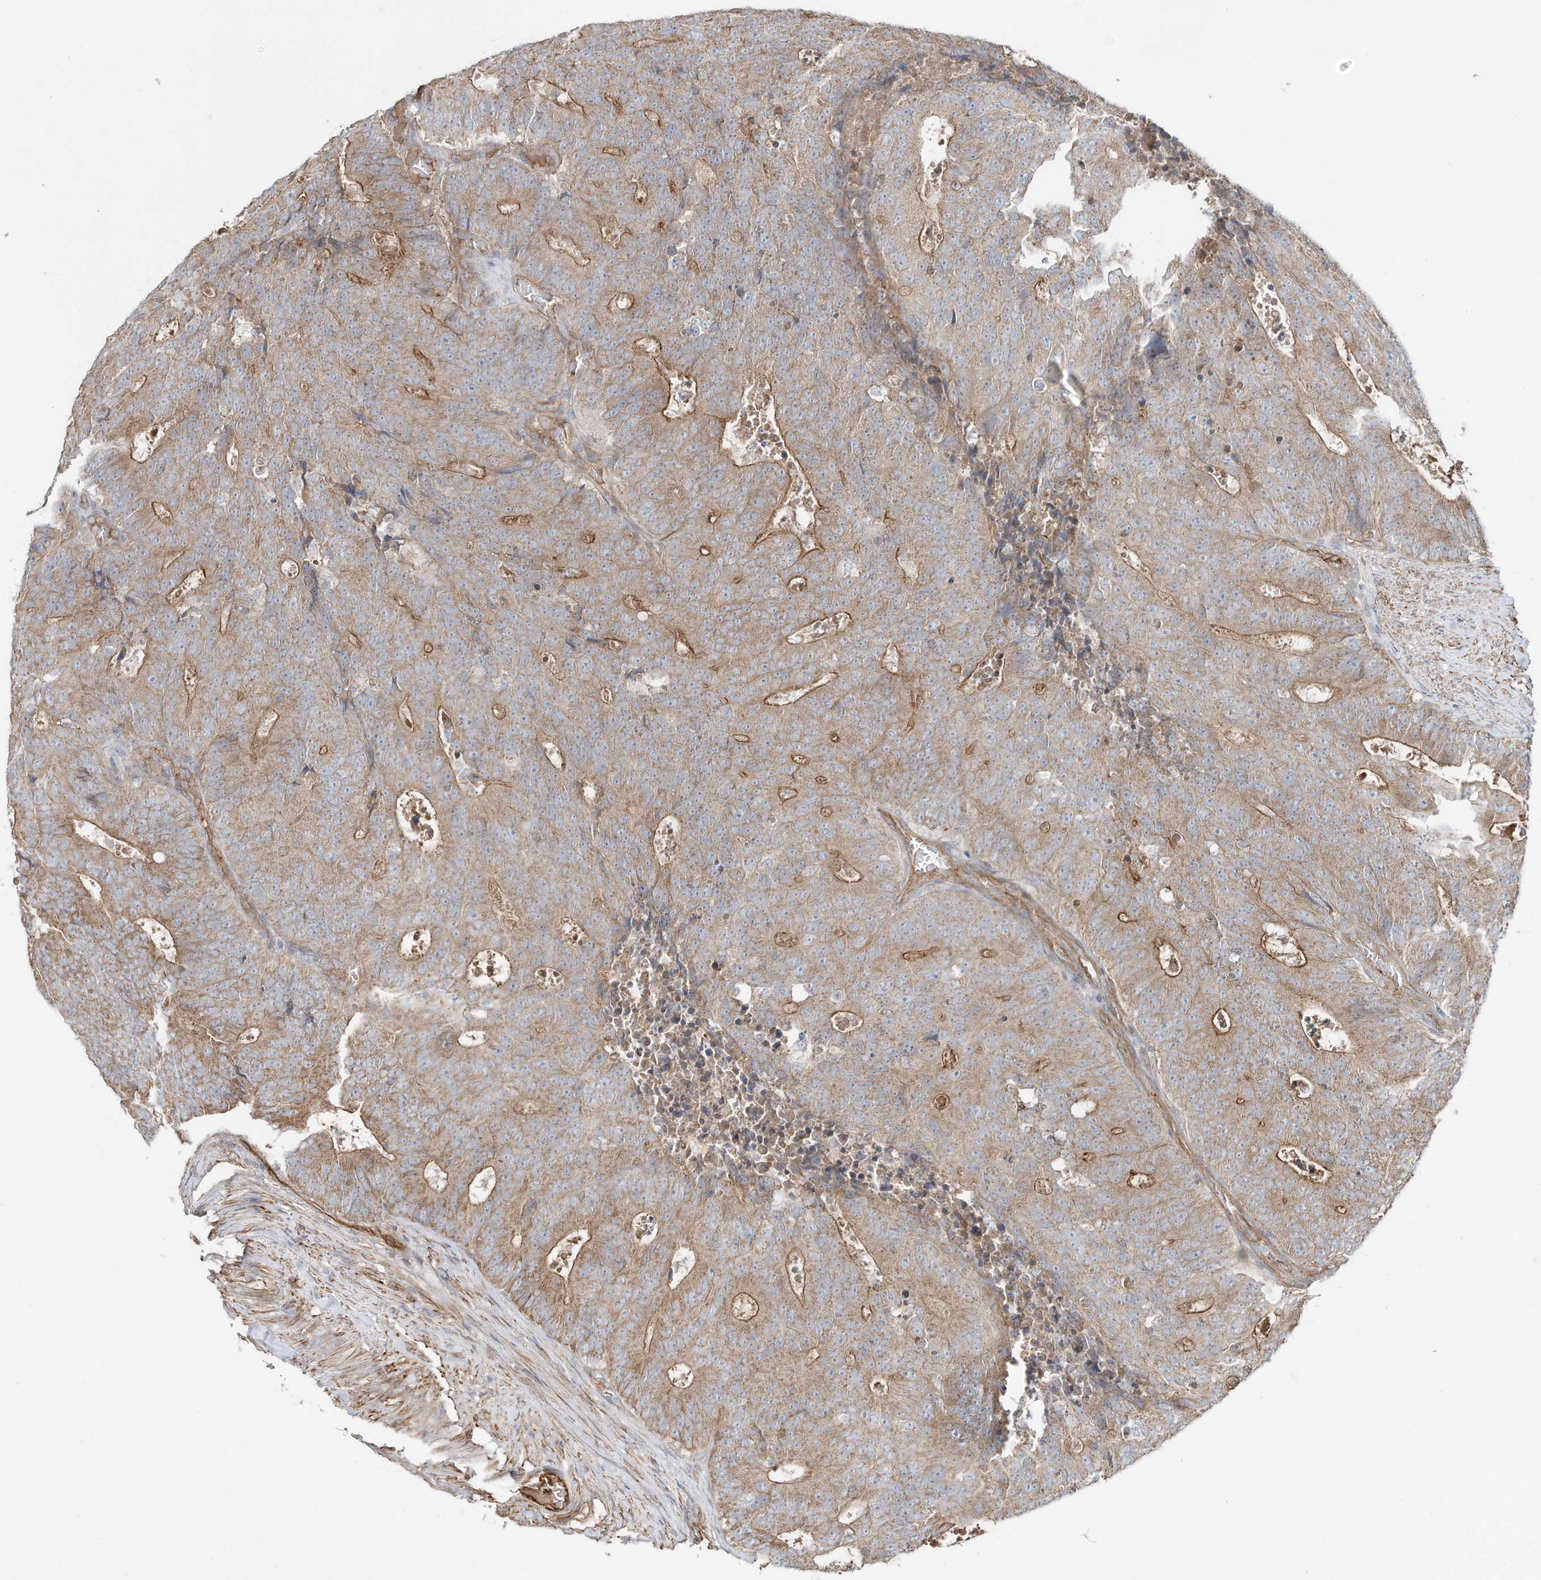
{"staining": {"intensity": "moderate", "quantity": ">75%", "location": "cytoplasmic/membranous"}, "tissue": "colorectal cancer", "cell_type": "Tumor cells", "image_type": "cancer", "snomed": [{"axis": "morphology", "description": "Adenocarcinoma, NOS"}, {"axis": "topography", "description": "Colon"}], "caption": "Moderate cytoplasmic/membranous expression is identified in approximately >75% of tumor cells in colorectal cancer. (Brightfield microscopy of DAB IHC at high magnification).", "gene": "HTR5A", "patient": {"sex": "male", "age": 87}}